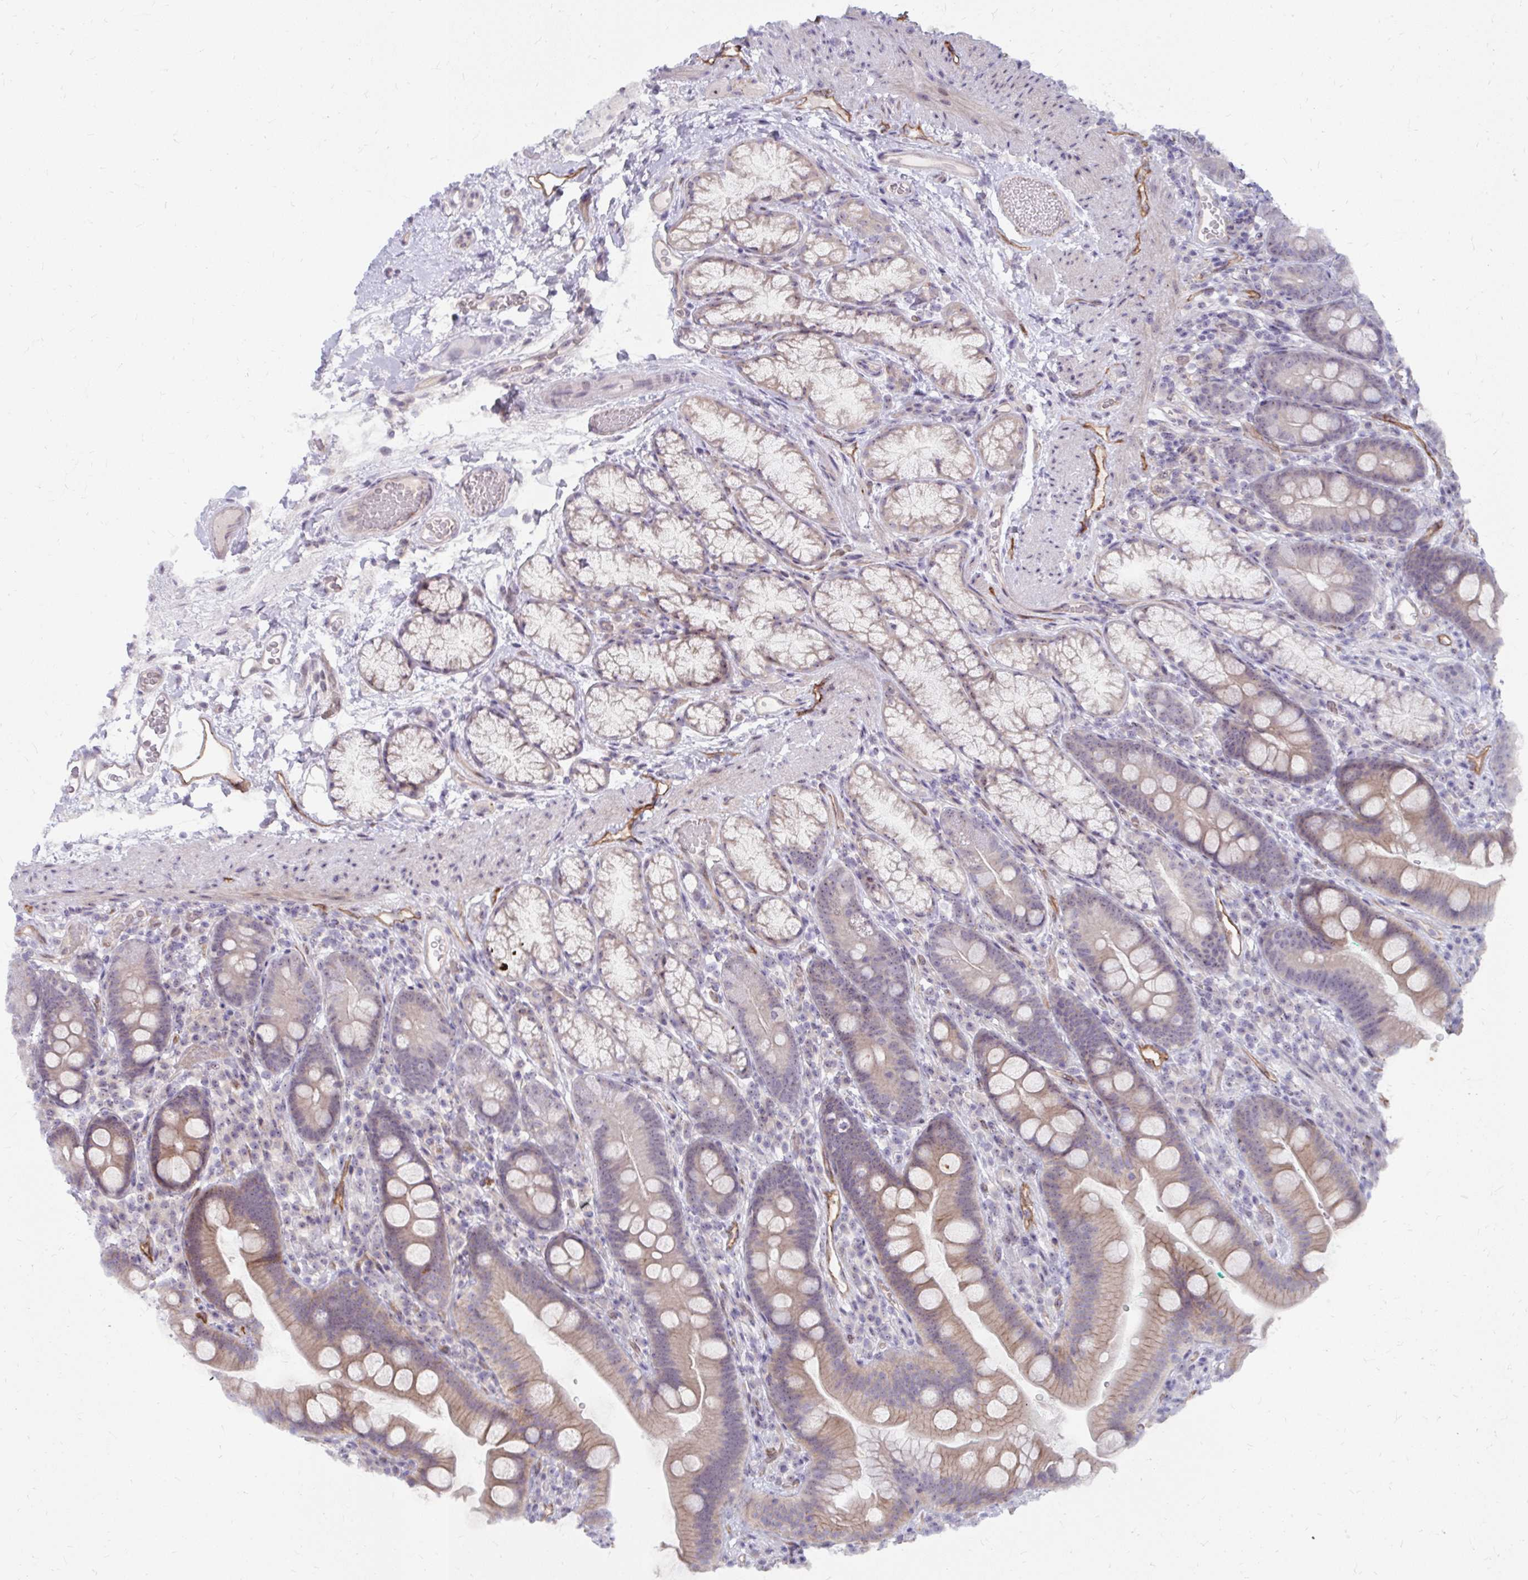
{"staining": {"intensity": "moderate", "quantity": "25%-75%", "location": "cytoplasmic/membranous"}, "tissue": "duodenum", "cell_type": "Glandular cells", "image_type": "normal", "snomed": [{"axis": "morphology", "description": "Normal tissue, NOS"}, {"axis": "topography", "description": "Duodenum"}], "caption": "A brown stain highlights moderate cytoplasmic/membranous staining of a protein in glandular cells of normal duodenum.", "gene": "MUS81", "patient": {"sex": "female", "age": 67}}